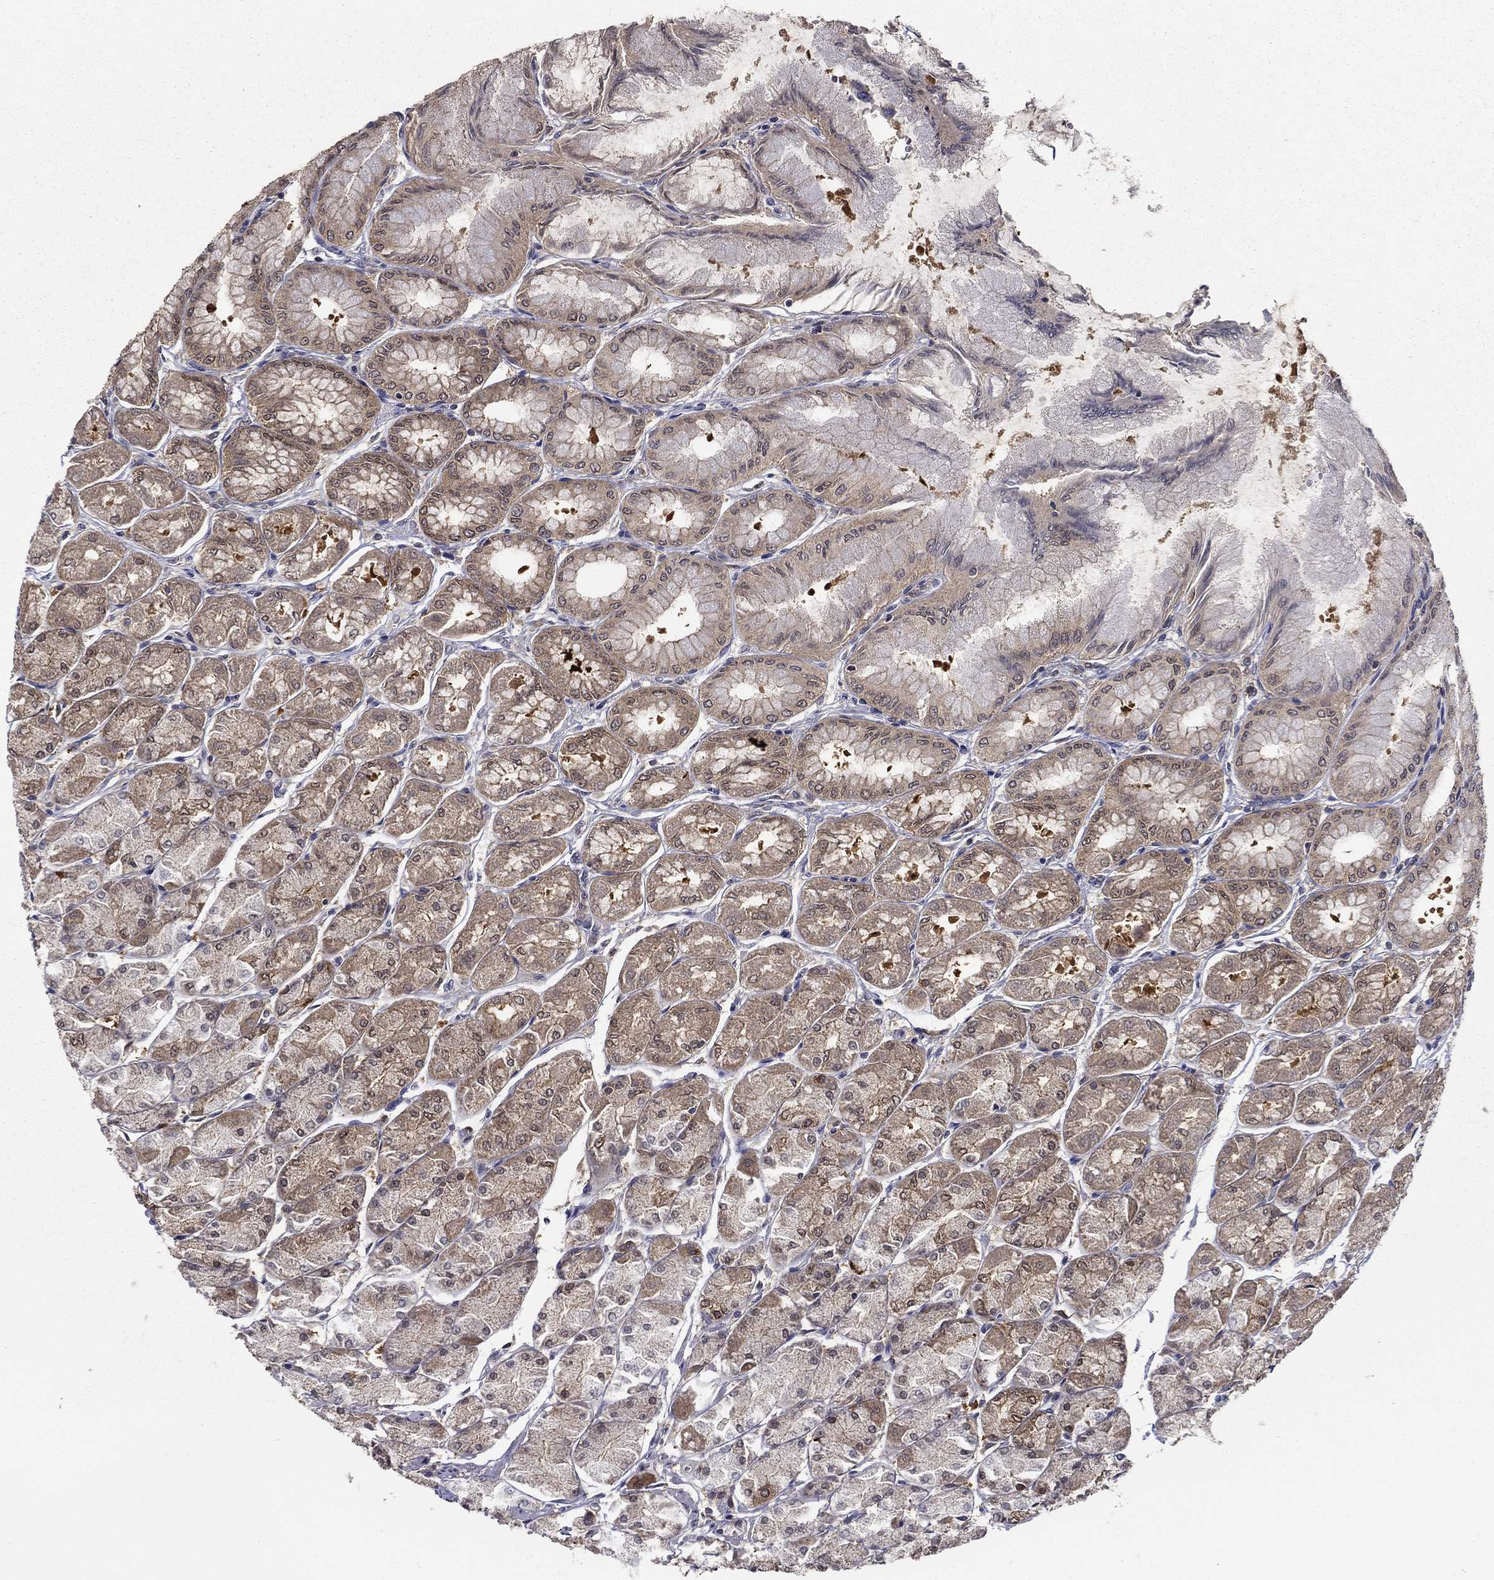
{"staining": {"intensity": "moderate", "quantity": "25%-75%", "location": "cytoplasmic/membranous"}, "tissue": "stomach", "cell_type": "Glandular cells", "image_type": "normal", "snomed": [{"axis": "morphology", "description": "Normal tissue, NOS"}, {"axis": "topography", "description": "Stomach, upper"}], "caption": "Protein staining displays moderate cytoplasmic/membranous expression in about 25%-75% of glandular cells in unremarkable stomach. The staining was performed using DAB to visualize the protein expression in brown, while the nuclei were stained in blue with hematoxylin (Magnification: 20x).", "gene": "NIT2", "patient": {"sex": "male", "age": 60}}